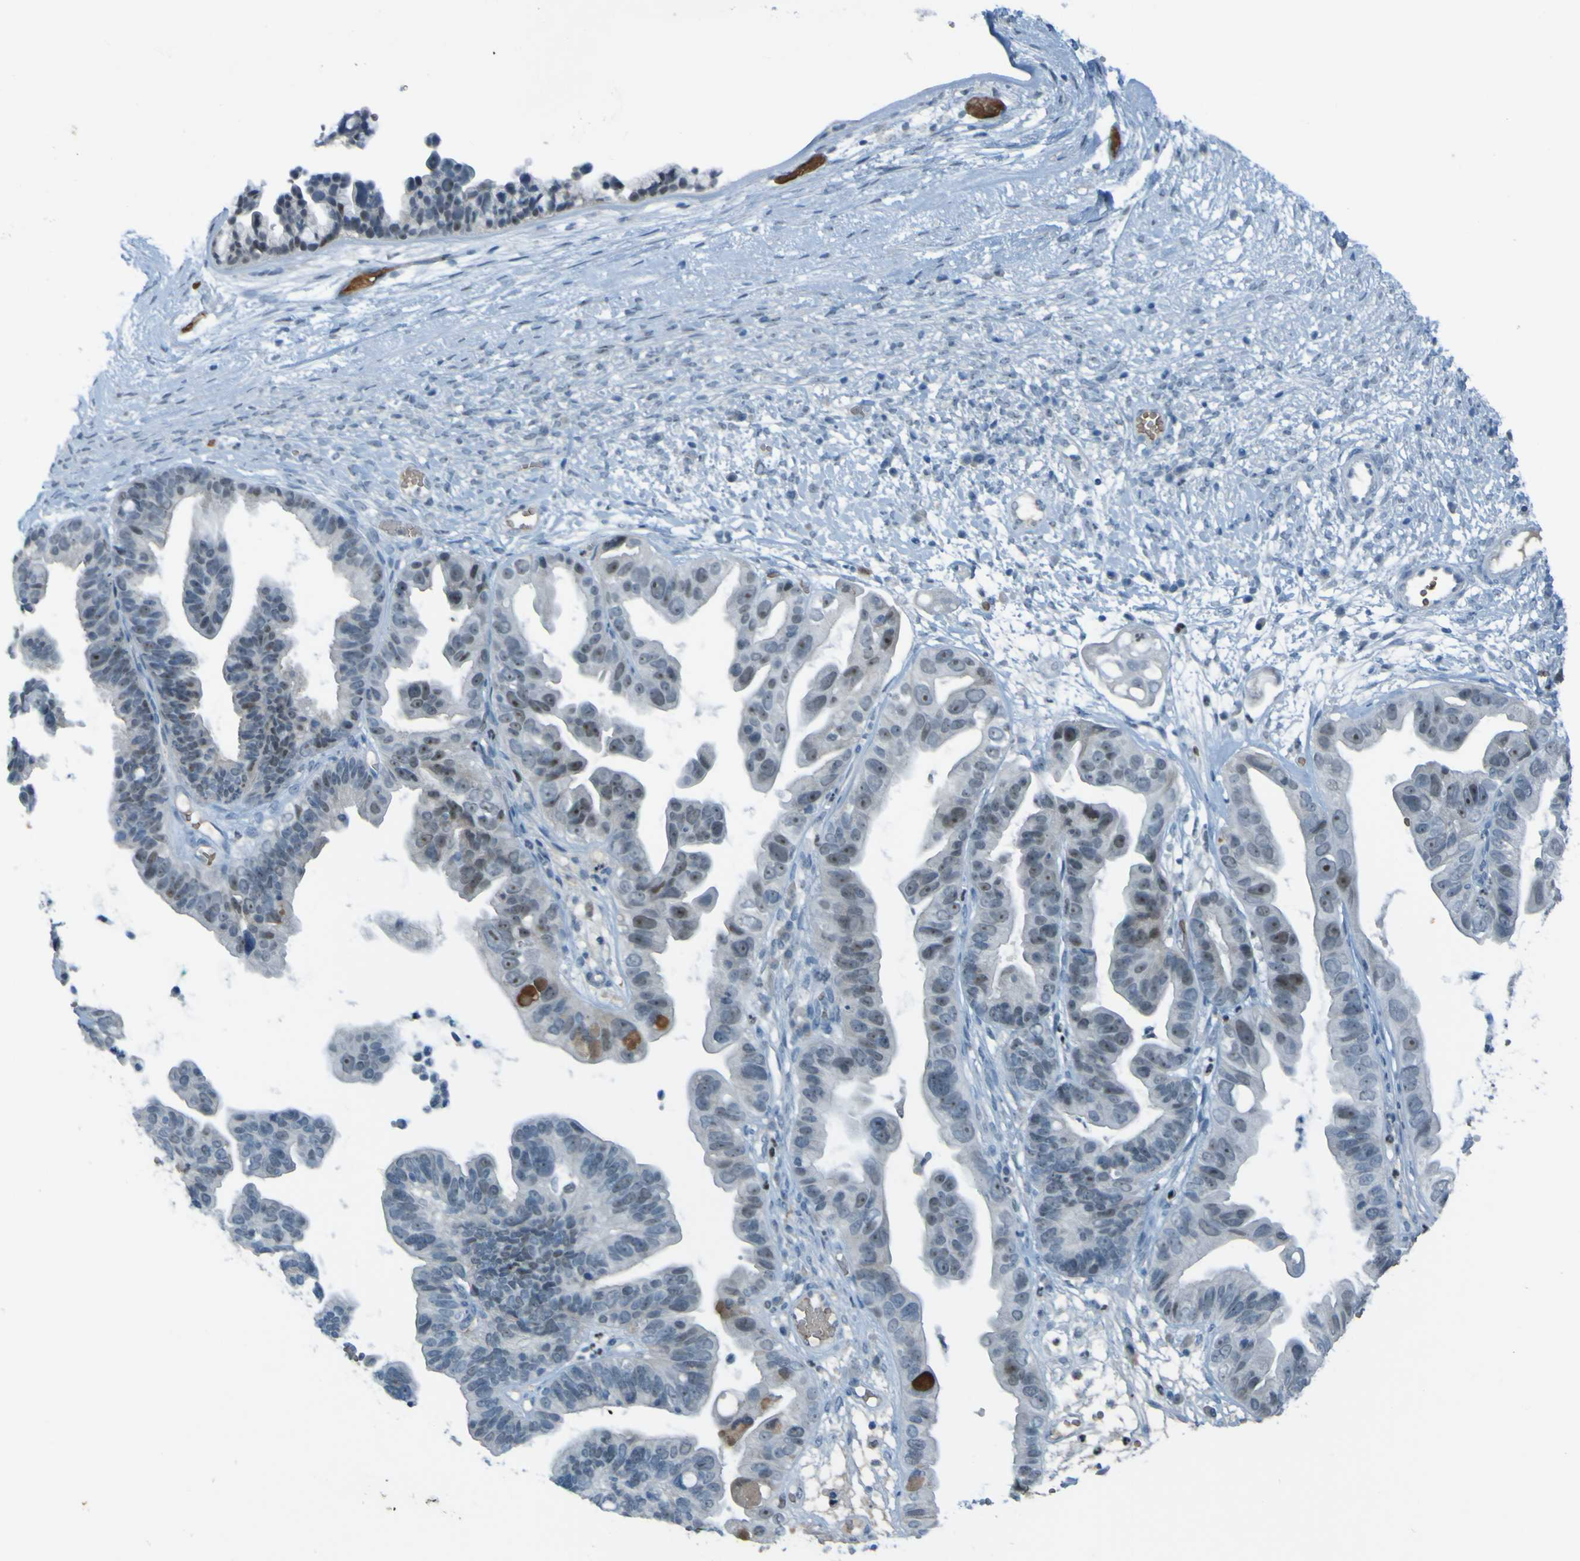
{"staining": {"intensity": "negative", "quantity": "none", "location": "none"}, "tissue": "ovarian cancer", "cell_type": "Tumor cells", "image_type": "cancer", "snomed": [{"axis": "morphology", "description": "Cystadenocarcinoma, serous, NOS"}, {"axis": "topography", "description": "Ovary"}], "caption": "Immunohistochemical staining of ovarian cancer (serous cystadenocarcinoma) exhibits no significant positivity in tumor cells.", "gene": "USP36", "patient": {"sex": "female", "age": 56}}